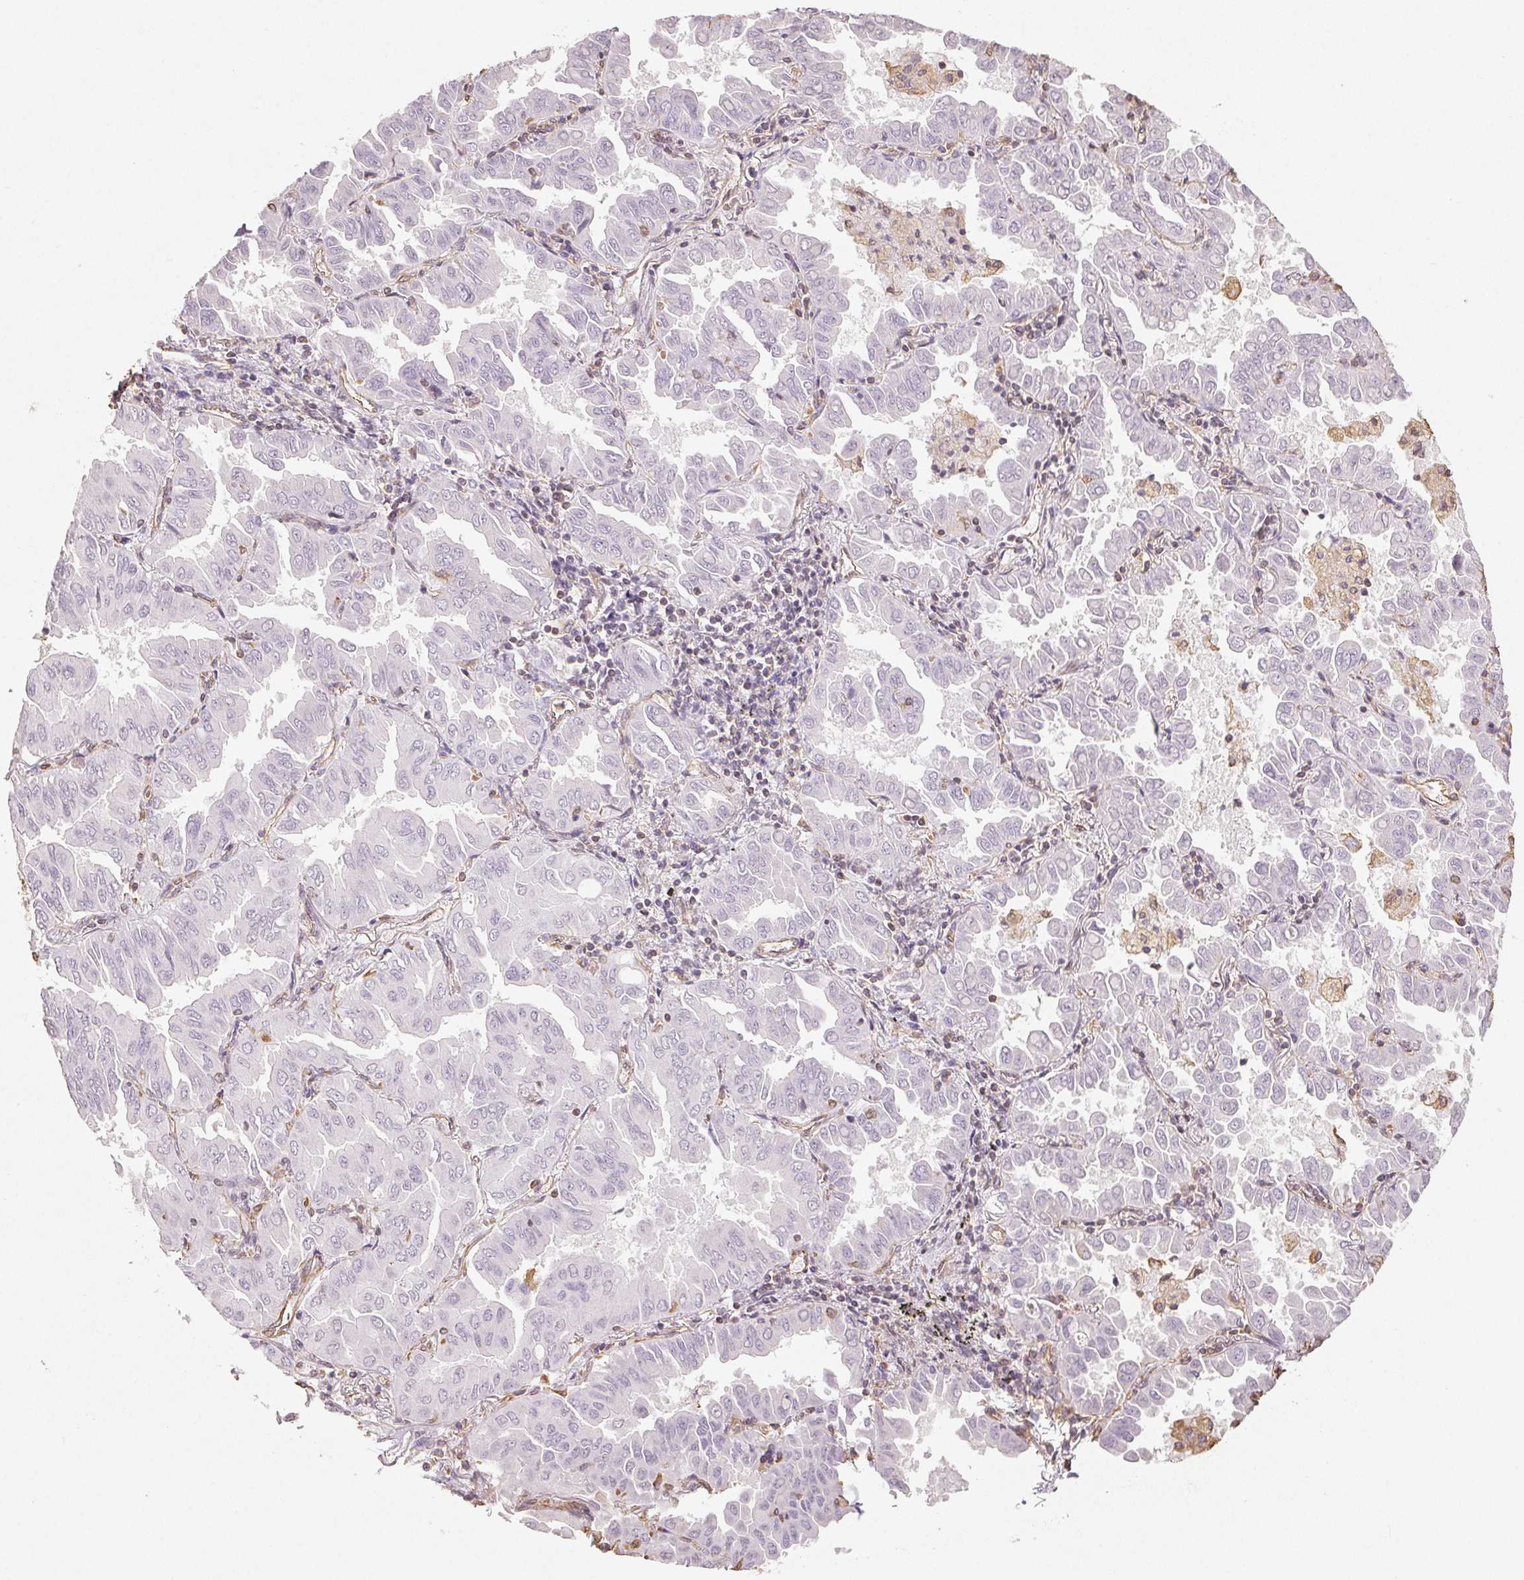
{"staining": {"intensity": "negative", "quantity": "none", "location": "none"}, "tissue": "lung cancer", "cell_type": "Tumor cells", "image_type": "cancer", "snomed": [{"axis": "morphology", "description": "Adenocarcinoma, NOS"}, {"axis": "topography", "description": "Lung"}], "caption": "Micrograph shows no protein expression in tumor cells of lung cancer (adenocarcinoma) tissue.", "gene": "COL7A1", "patient": {"sex": "male", "age": 64}}